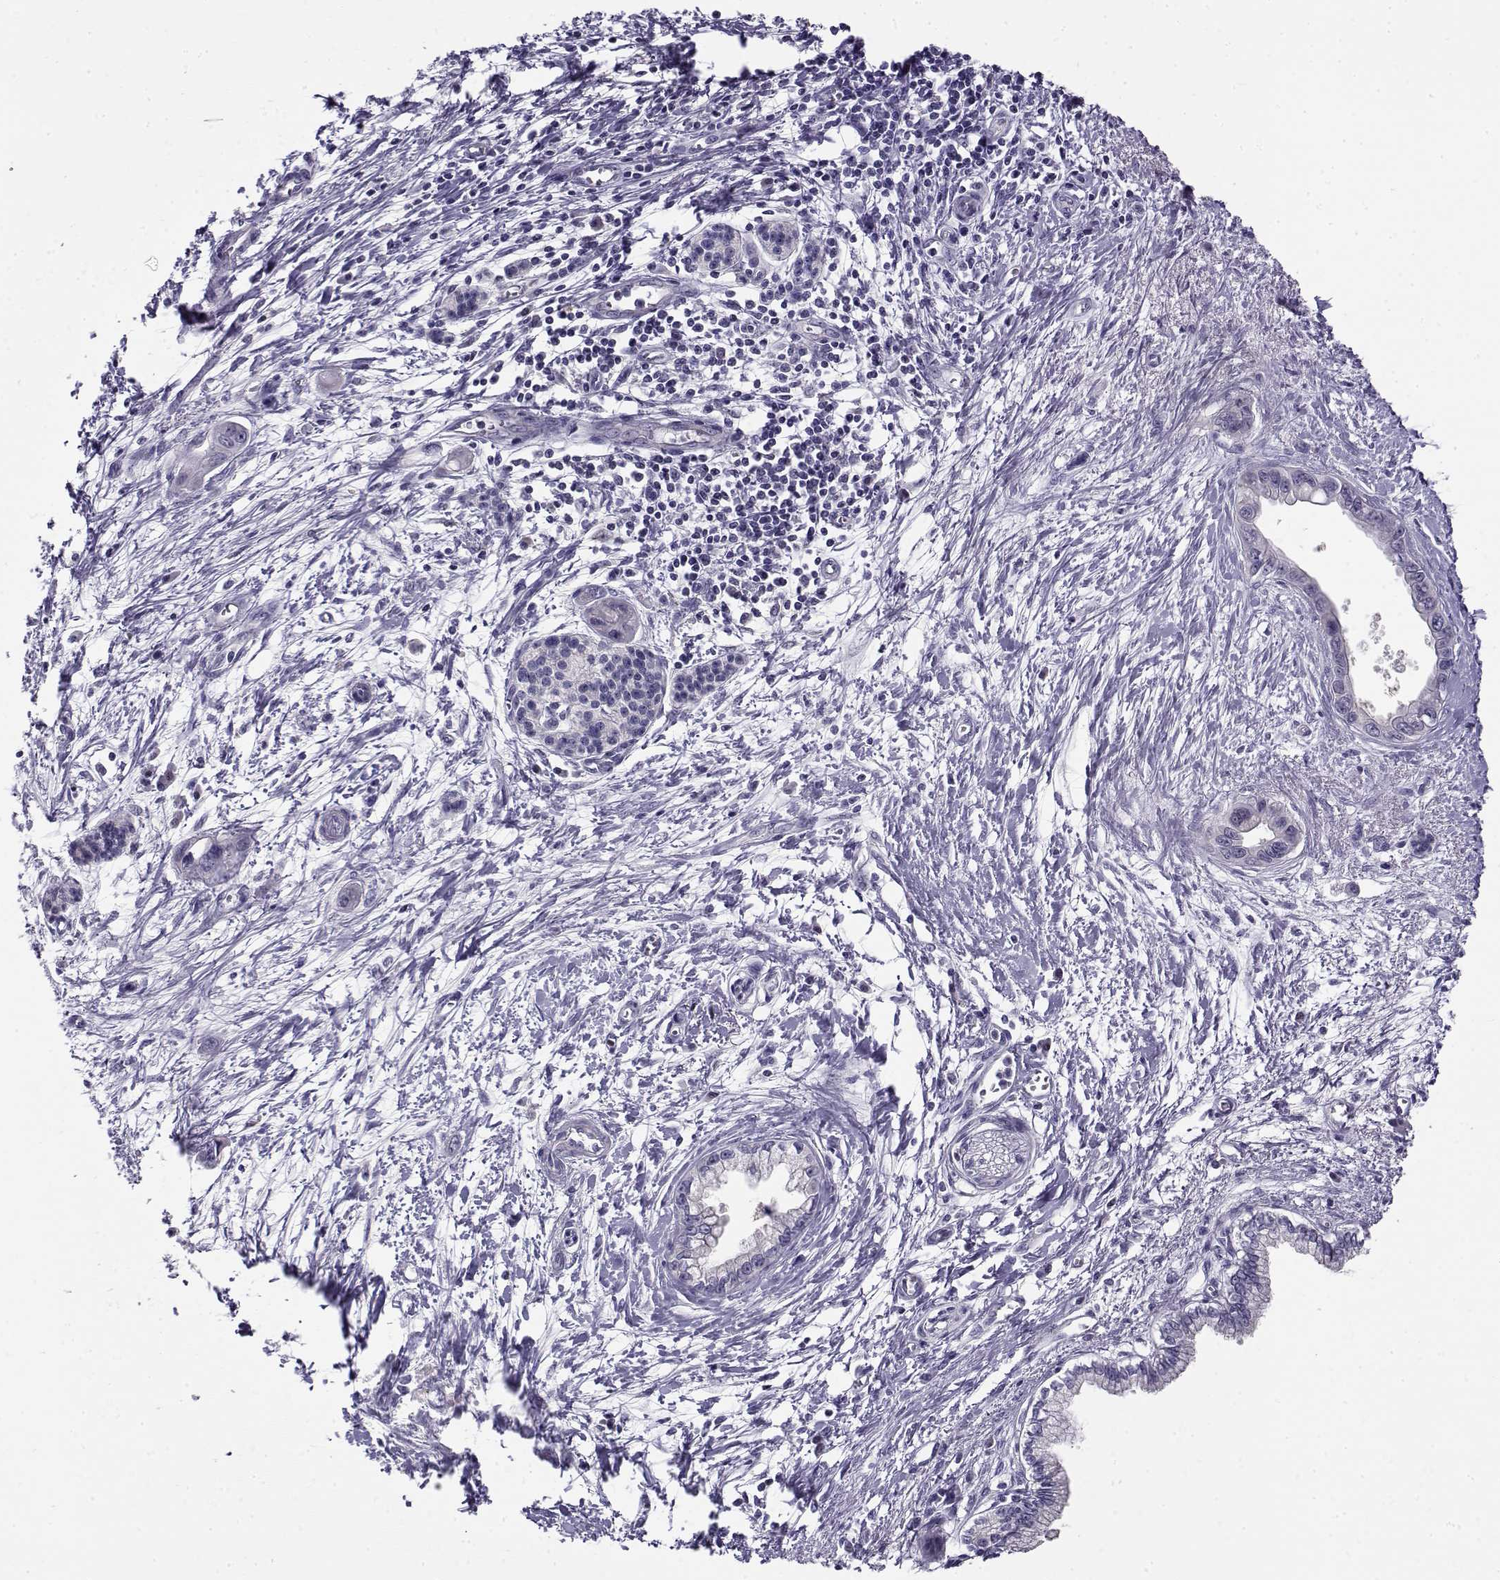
{"staining": {"intensity": "negative", "quantity": "none", "location": "none"}, "tissue": "pancreatic cancer", "cell_type": "Tumor cells", "image_type": "cancer", "snomed": [{"axis": "morphology", "description": "Adenocarcinoma, NOS"}, {"axis": "topography", "description": "Pancreas"}], "caption": "This is an immunohistochemistry (IHC) image of pancreatic adenocarcinoma. There is no expression in tumor cells.", "gene": "FEZF1", "patient": {"sex": "male", "age": 60}}